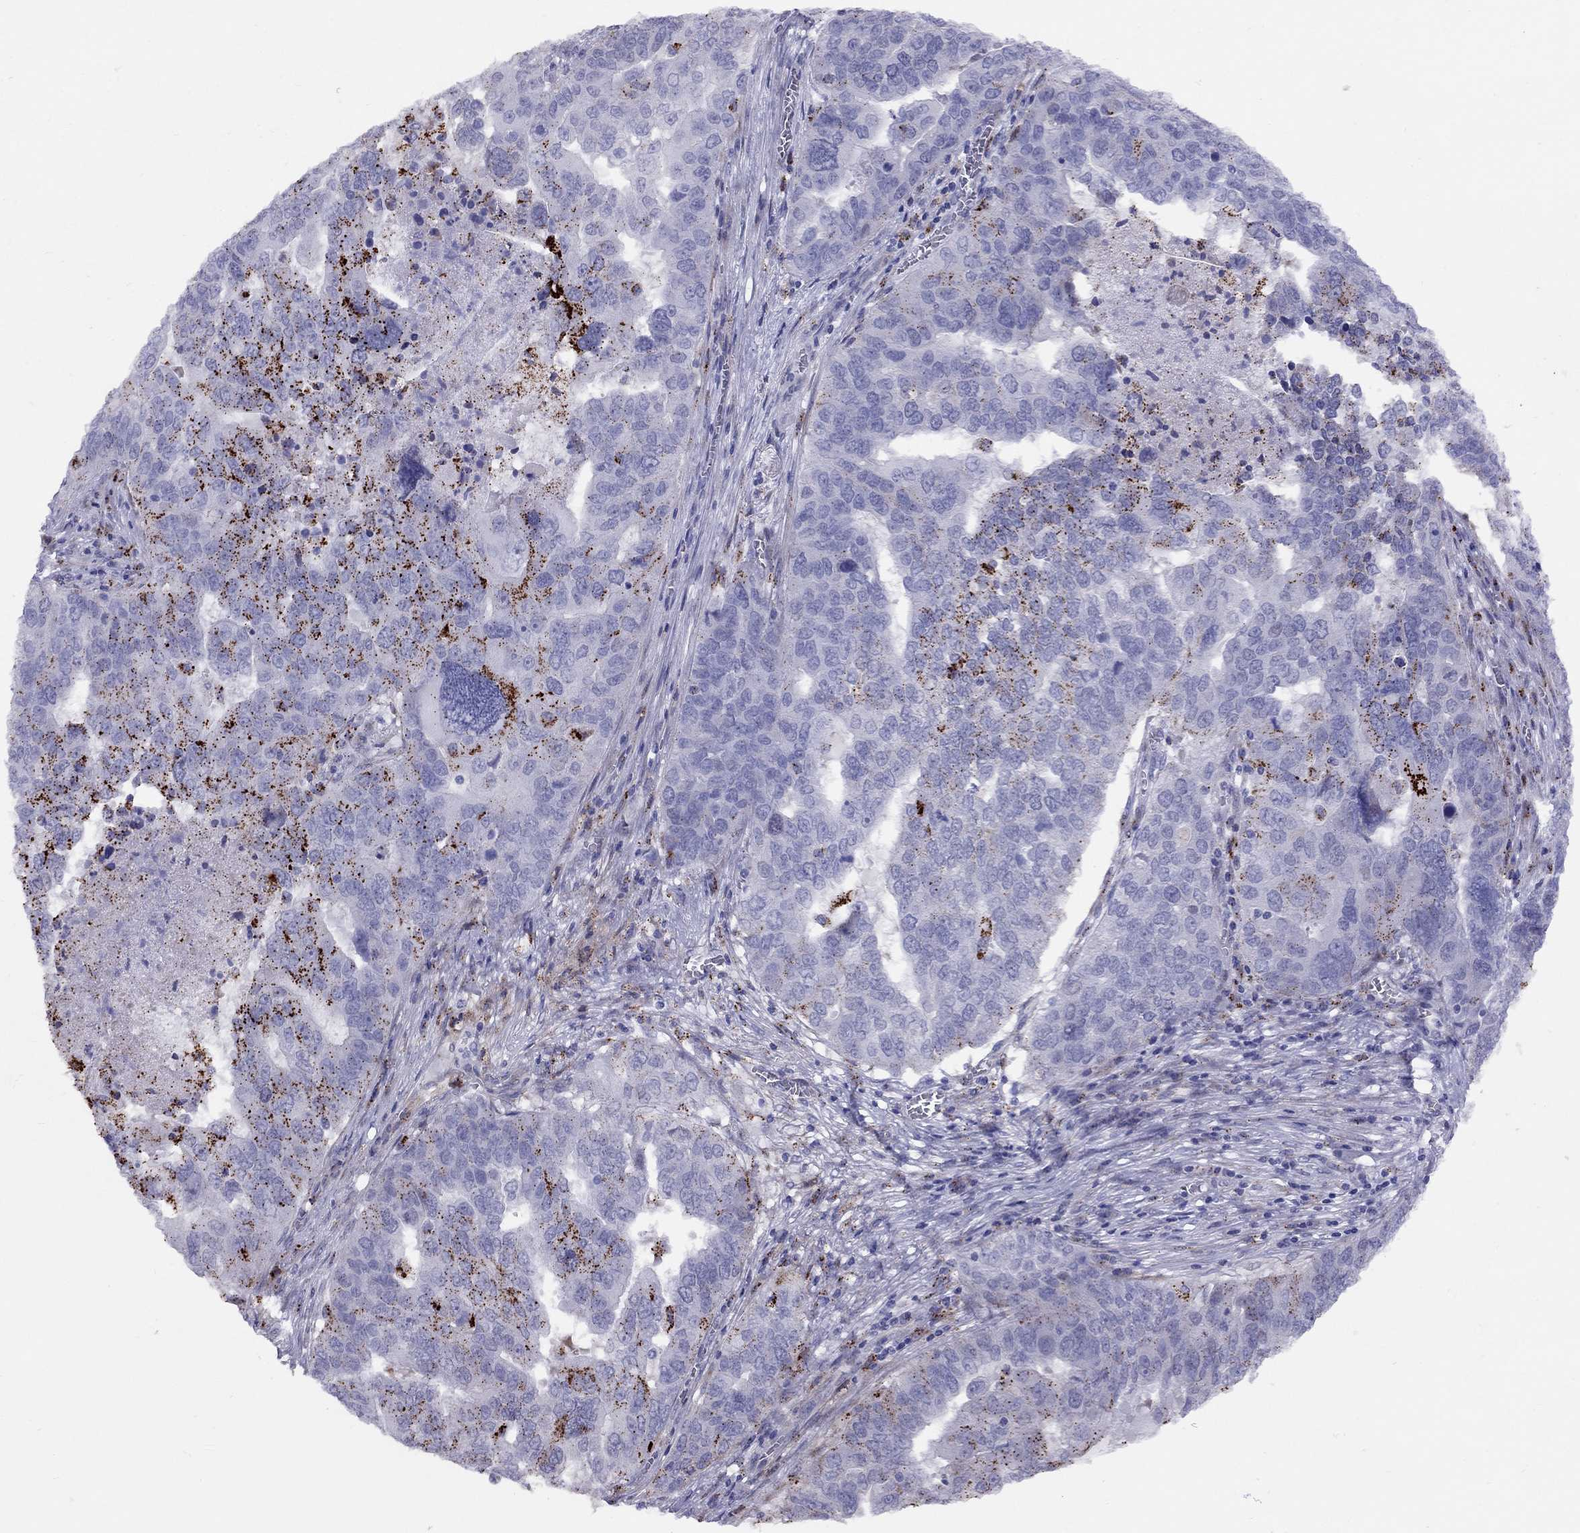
{"staining": {"intensity": "negative", "quantity": "none", "location": "none"}, "tissue": "ovarian cancer", "cell_type": "Tumor cells", "image_type": "cancer", "snomed": [{"axis": "morphology", "description": "Carcinoma, endometroid"}, {"axis": "topography", "description": "Soft tissue"}, {"axis": "topography", "description": "Ovary"}], "caption": "Tumor cells are negative for protein expression in human ovarian cancer (endometroid carcinoma).", "gene": "MAGEB4", "patient": {"sex": "female", "age": 52}}